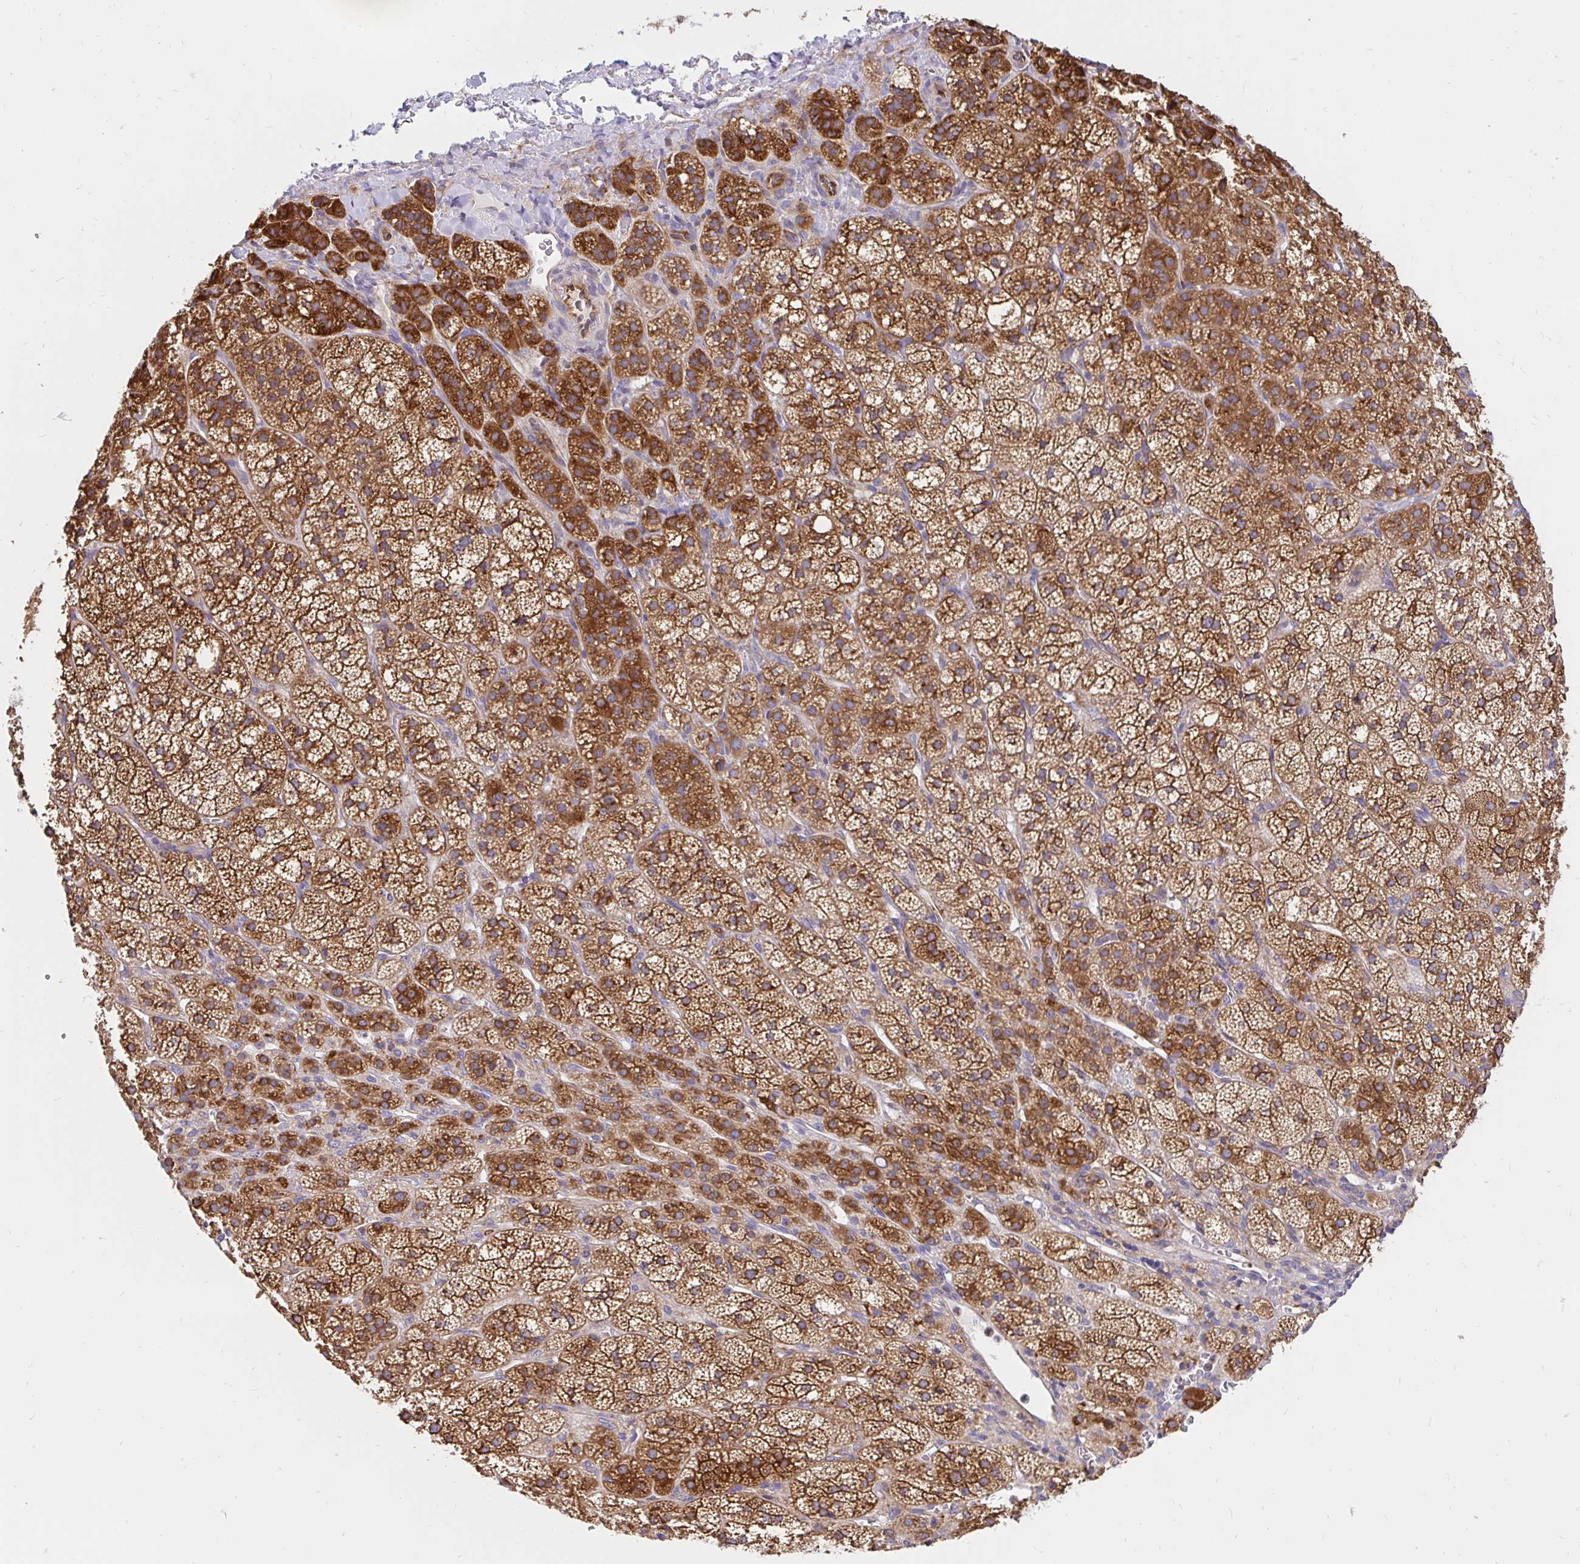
{"staining": {"intensity": "strong", "quantity": ">75%", "location": "cytoplasmic/membranous"}, "tissue": "adrenal gland", "cell_type": "Glandular cells", "image_type": "normal", "snomed": [{"axis": "morphology", "description": "Normal tissue, NOS"}, {"axis": "topography", "description": "Adrenal gland"}], "caption": "Glandular cells demonstrate high levels of strong cytoplasmic/membranous expression in about >75% of cells in normal human adrenal gland.", "gene": "ABCB10", "patient": {"sex": "female", "age": 60}}